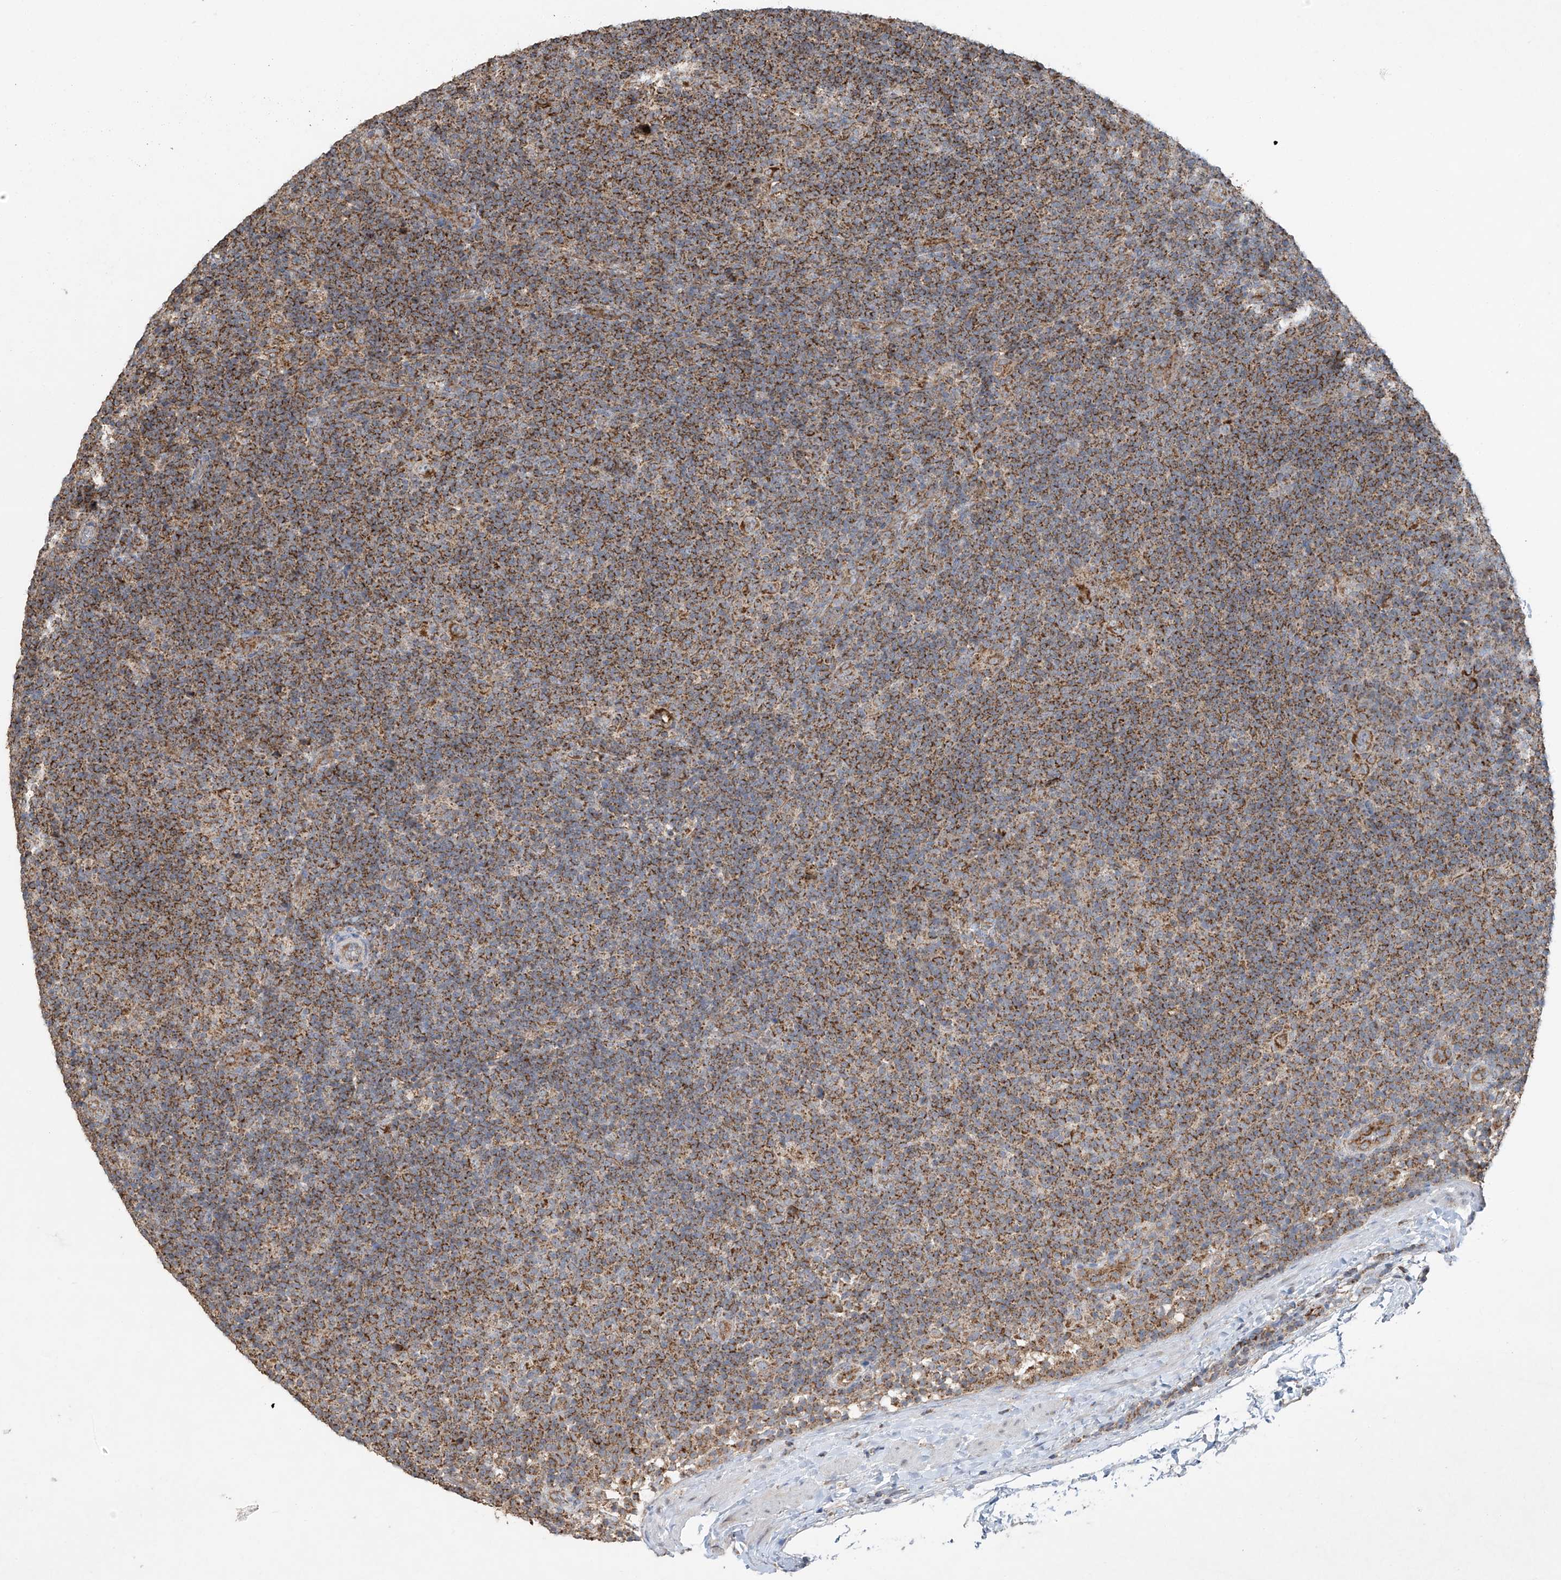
{"staining": {"intensity": "moderate", "quantity": ">75%", "location": "cytoplasmic/membranous"}, "tissue": "lymphoma", "cell_type": "Tumor cells", "image_type": "cancer", "snomed": [{"axis": "morphology", "description": "Hodgkin's disease, NOS"}, {"axis": "topography", "description": "Lymph node"}], "caption": "Protein staining of Hodgkin's disease tissue displays moderate cytoplasmic/membranous positivity in approximately >75% of tumor cells.", "gene": "UQCC1", "patient": {"sex": "female", "age": 57}}